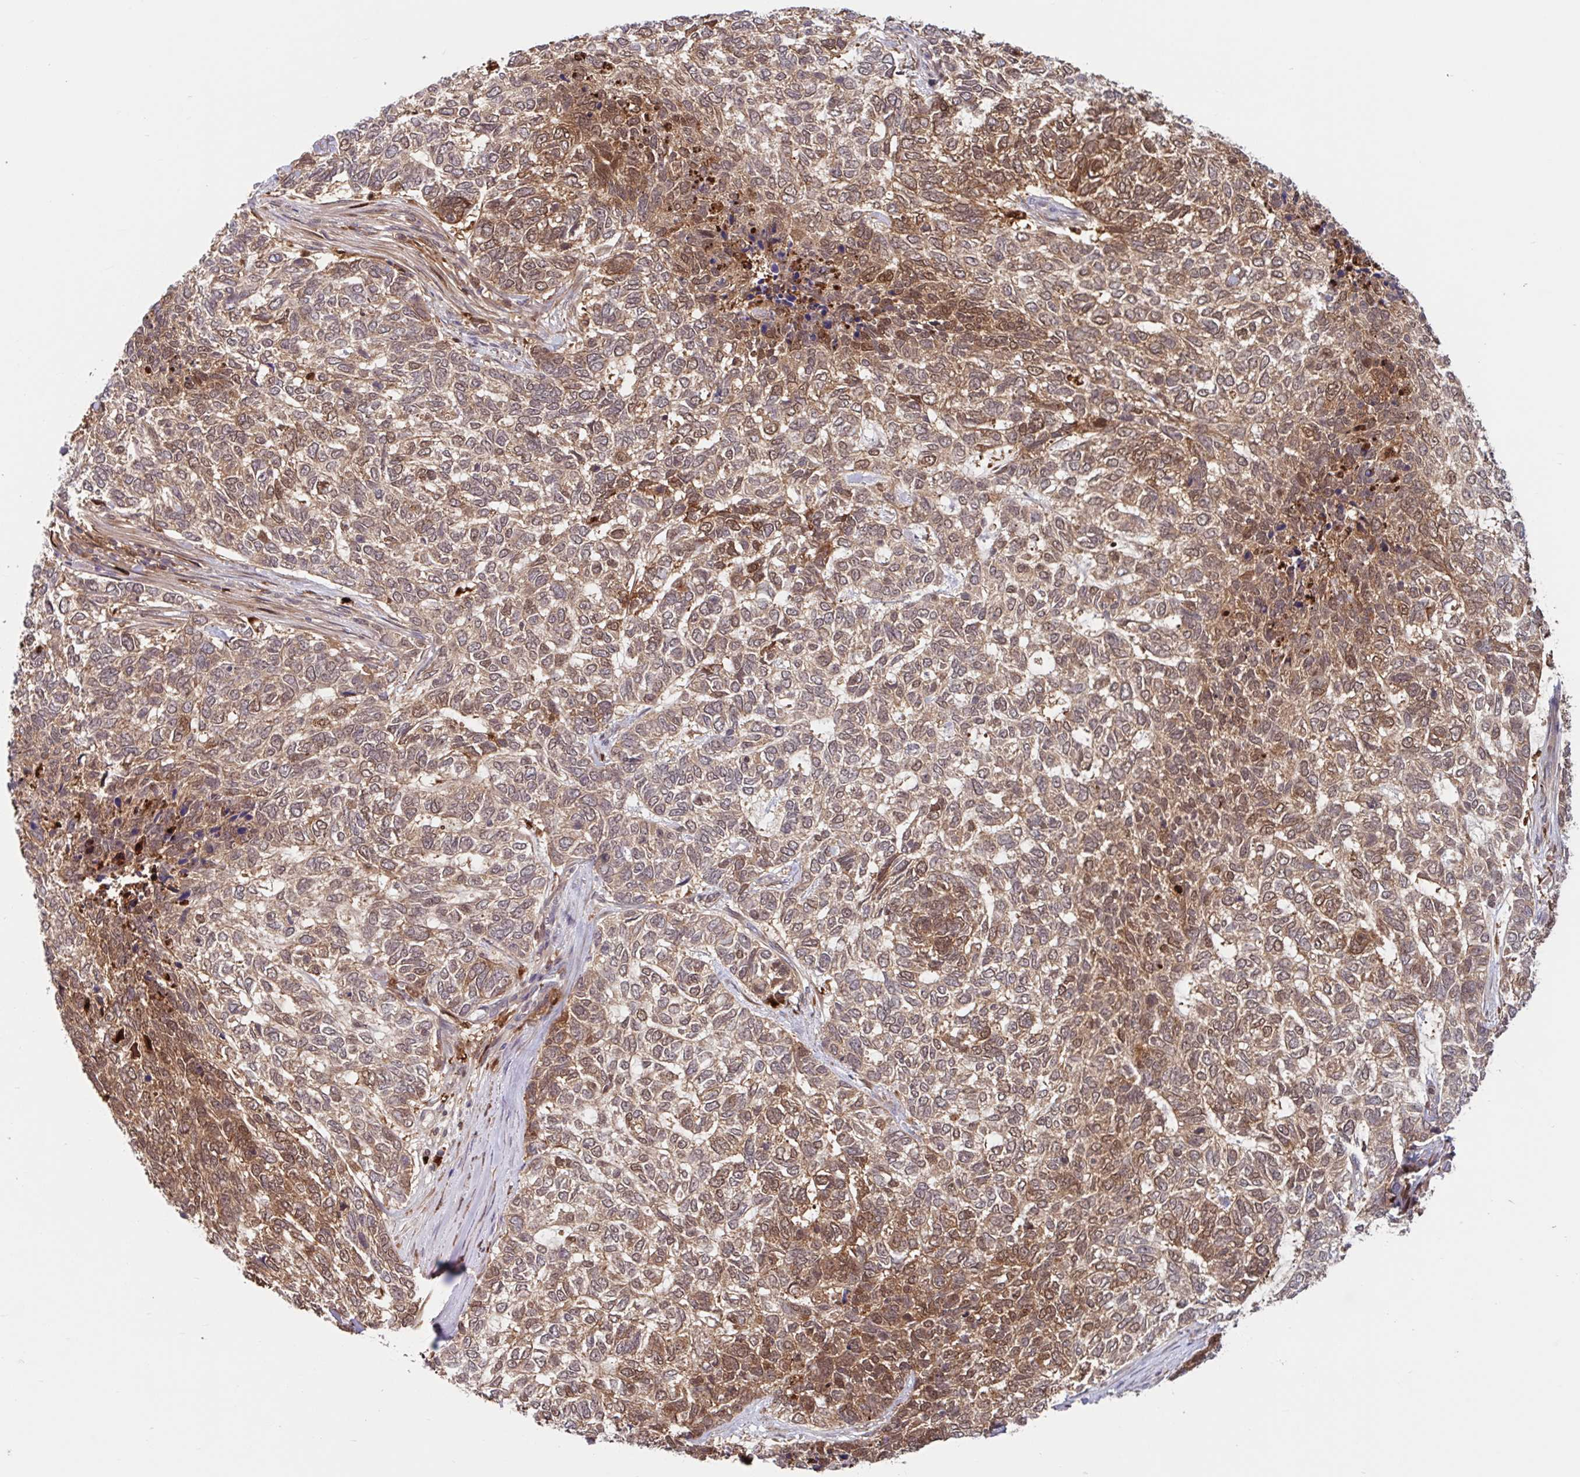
{"staining": {"intensity": "moderate", "quantity": ">75%", "location": "cytoplasmic/membranous,nuclear"}, "tissue": "skin cancer", "cell_type": "Tumor cells", "image_type": "cancer", "snomed": [{"axis": "morphology", "description": "Basal cell carcinoma"}, {"axis": "topography", "description": "Skin"}], "caption": "This is an image of immunohistochemistry (IHC) staining of skin basal cell carcinoma, which shows moderate positivity in the cytoplasmic/membranous and nuclear of tumor cells.", "gene": "BLVRA", "patient": {"sex": "female", "age": 65}}